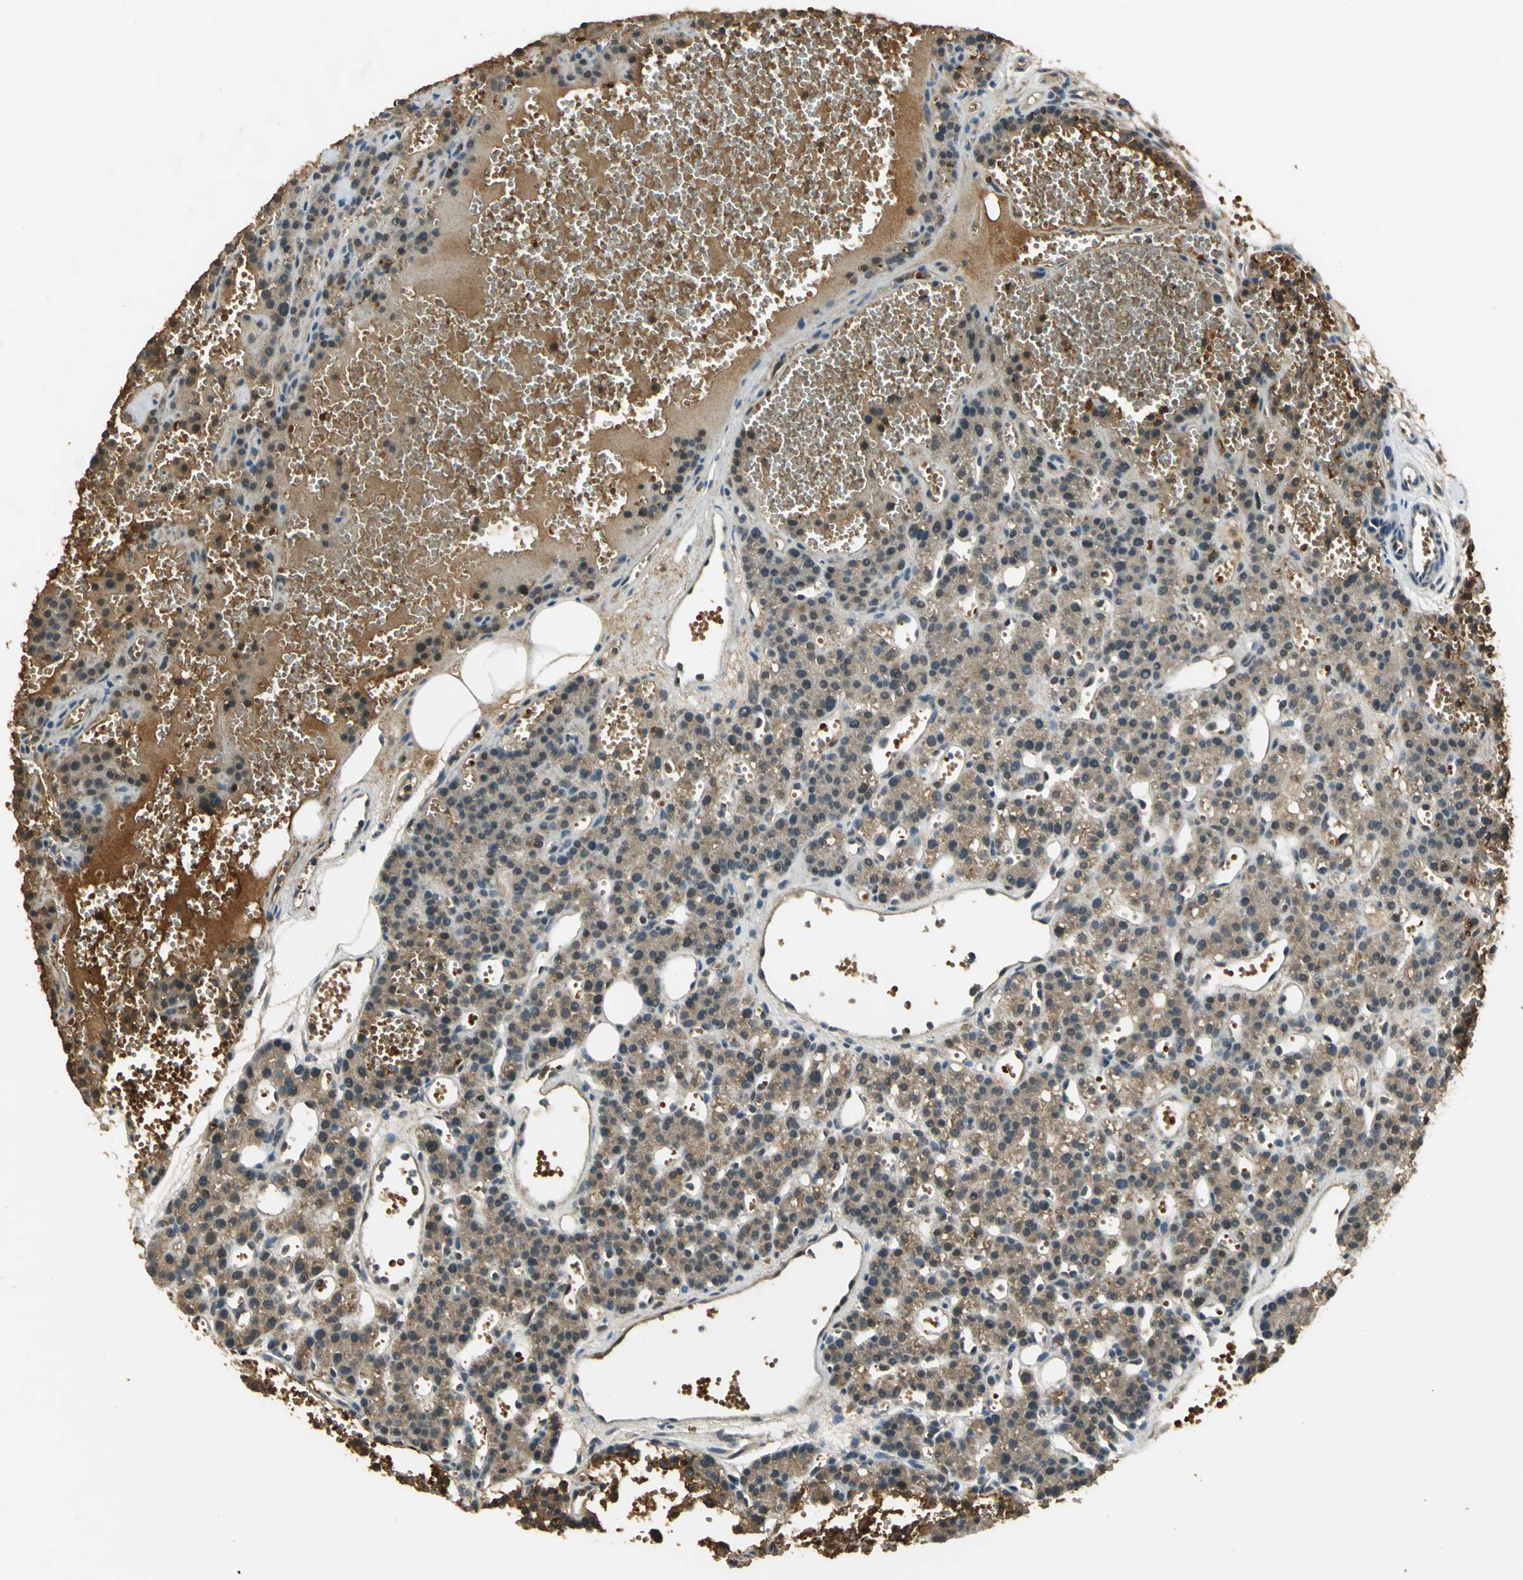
{"staining": {"intensity": "moderate", "quantity": ">75%", "location": "cytoplasmic/membranous"}, "tissue": "parathyroid gland", "cell_type": "Glandular cells", "image_type": "normal", "snomed": [{"axis": "morphology", "description": "Normal tissue, NOS"}, {"axis": "topography", "description": "Parathyroid gland"}], "caption": "Glandular cells reveal medium levels of moderate cytoplasmic/membranous expression in approximately >75% of cells in benign parathyroid gland. (brown staining indicates protein expression, while blue staining denotes nuclei).", "gene": "KEAP1", "patient": {"sex": "male", "age": 25}}